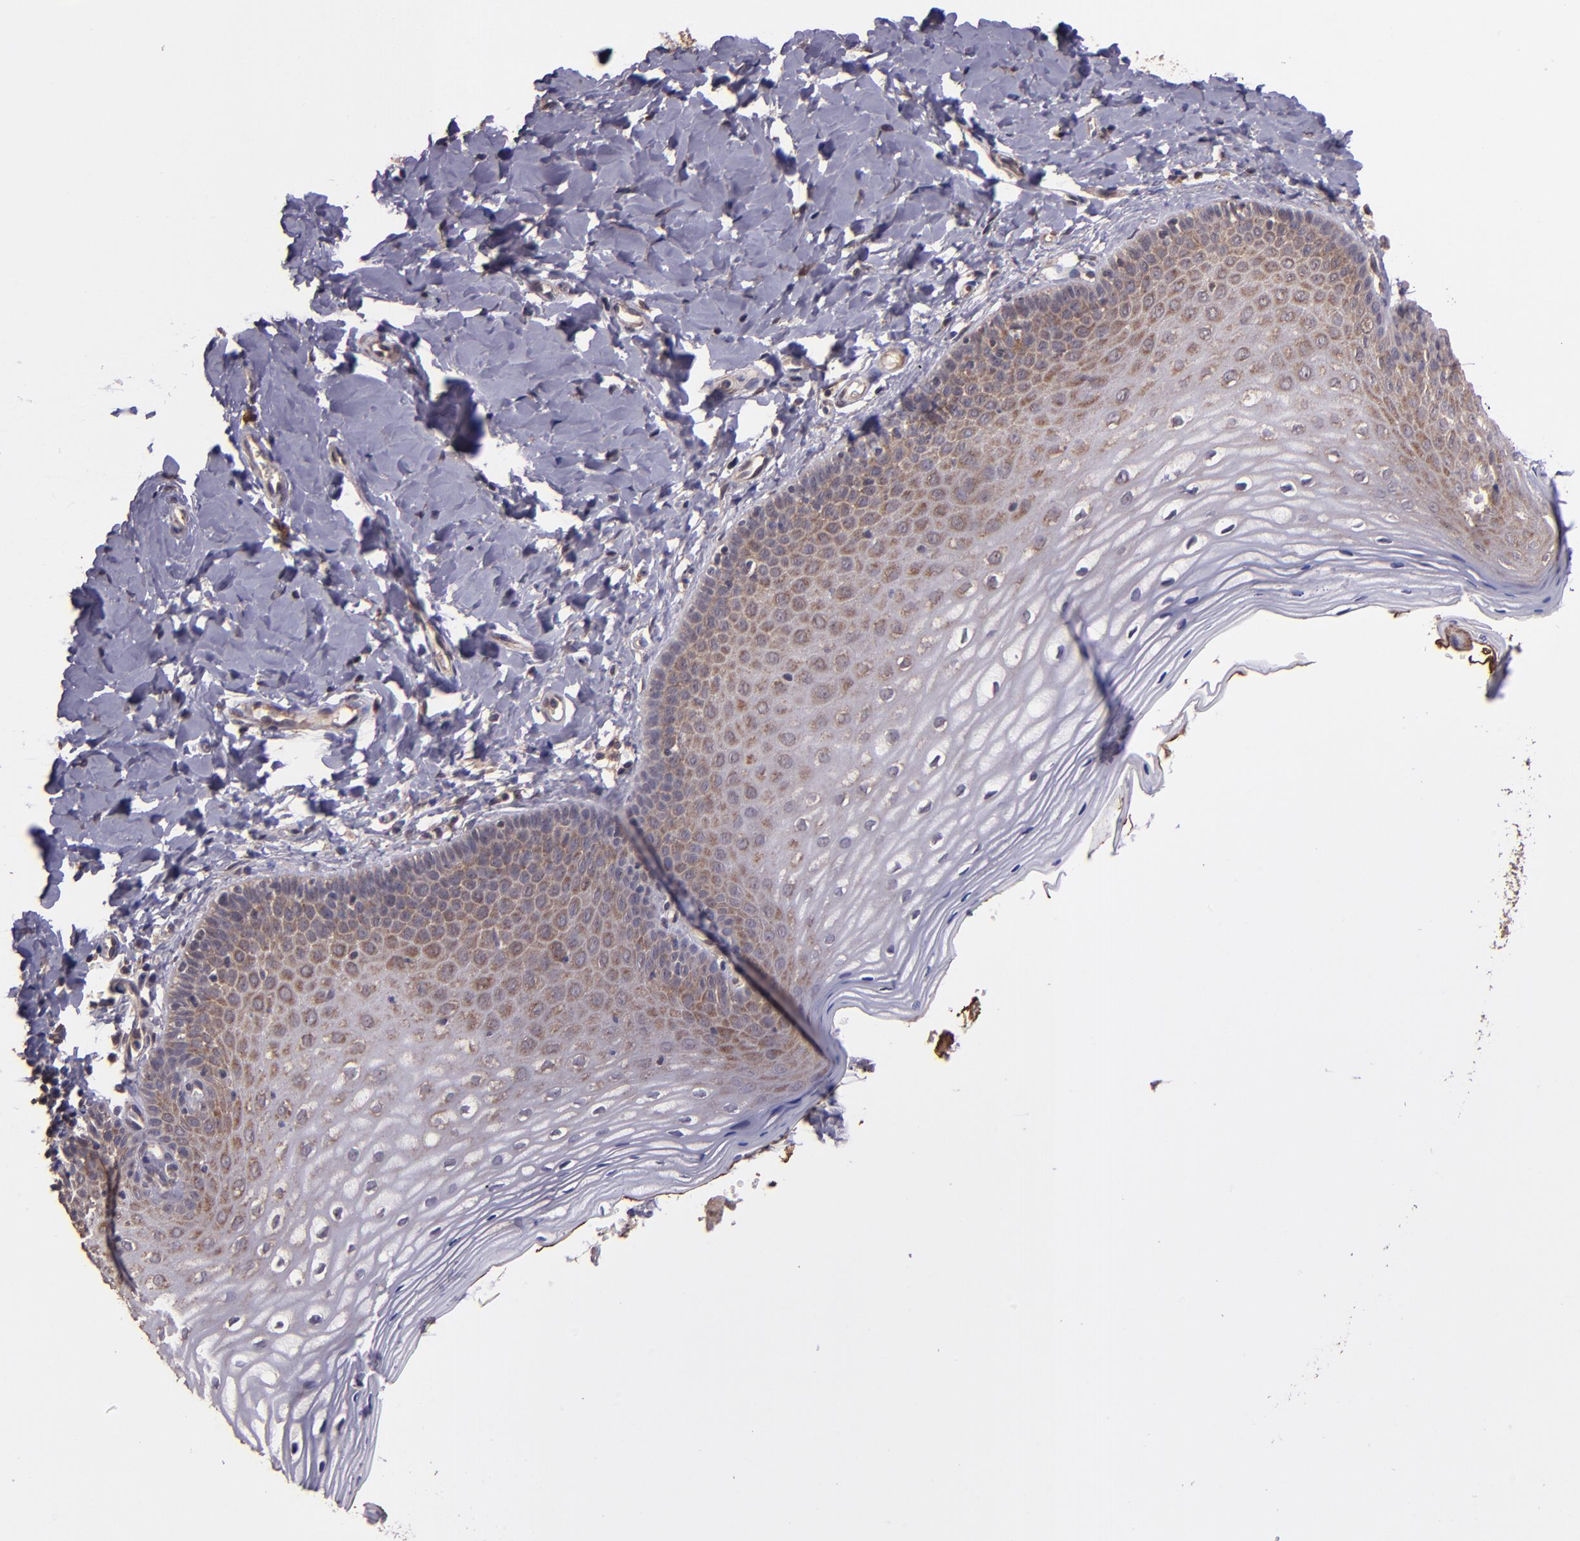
{"staining": {"intensity": "strong", "quantity": "25%-75%", "location": "cytoplasmic/membranous"}, "tissue": "vagina", "cell_type": "Squamous epithelial cells", "image_type": "normal", "snomed": [{"axis": "morphology", "description": "Normal tissue, NOS"}, {"axis": "topography", "description": "Vagina"}], "caption": "Unremarkable vagina was stained to show a protein in brown. There is high levels of strong cytoplasmic/membranous expression in about 25%-75% of squamous epithelial cells. (brown staining indicates protein expression, while blue staining denotes nuclei).", "gene": "USP51", "patient": {"sex": "female", "age": 55}}